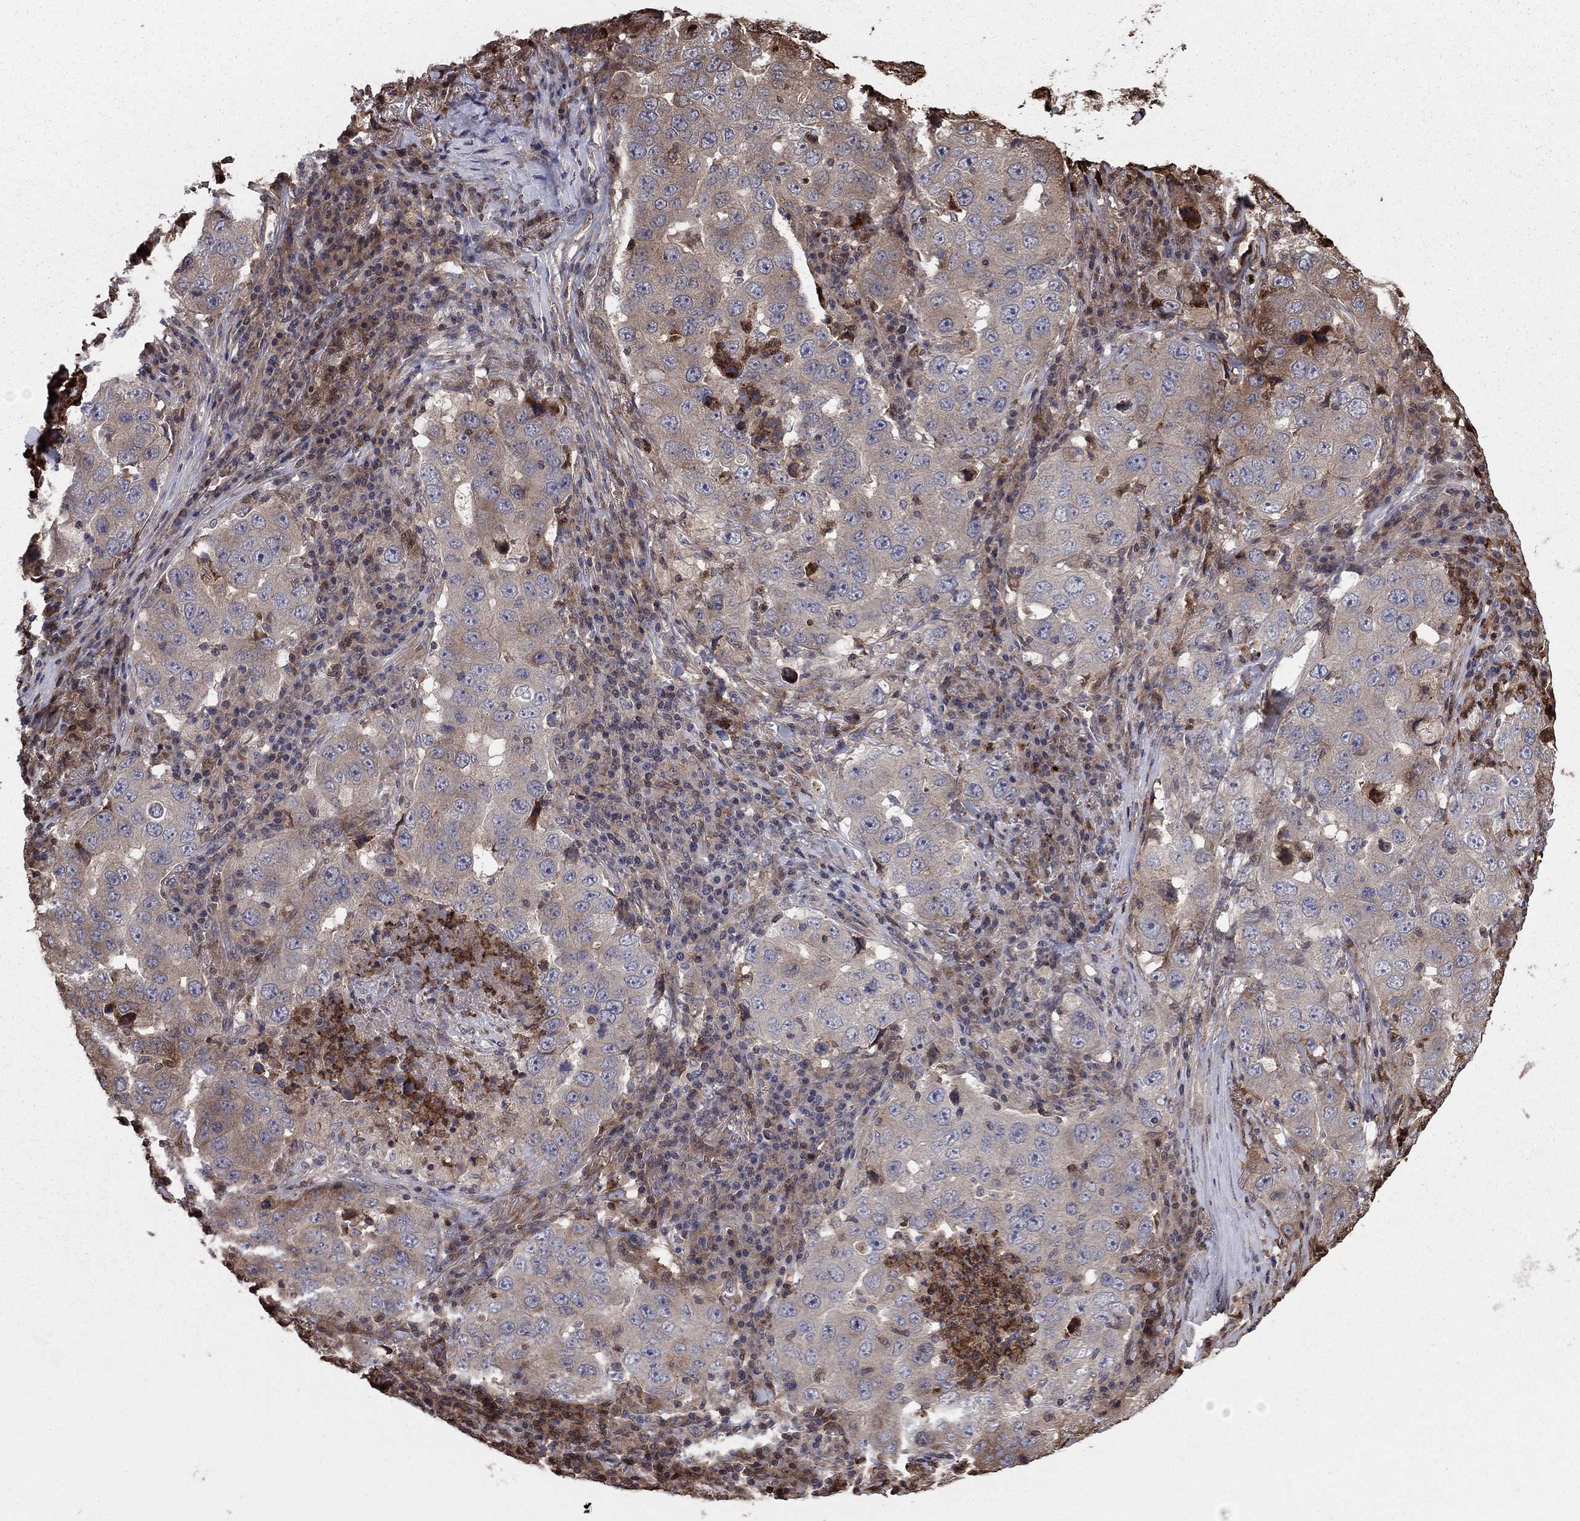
{"staining": {"intensity": "negative", "quantity": "none", "location": "none"}, "tissue": "lung cancer", "cell_type": "Tumor cells", "image_type": "cancer", "snomed": [{"axis": "morphology", "description": "Adenocarcinoma, NOS"}, {"axis": "topography", "description": "Lung"}], "caption": "A high-resolution image shows immunohistochemistry (IHC) staining of lung cancer (adenocarcinoma), which displays no significant expression in tumor cells.", "gene": "GYG1", "patient": {"sex": "male", "age": 73}}